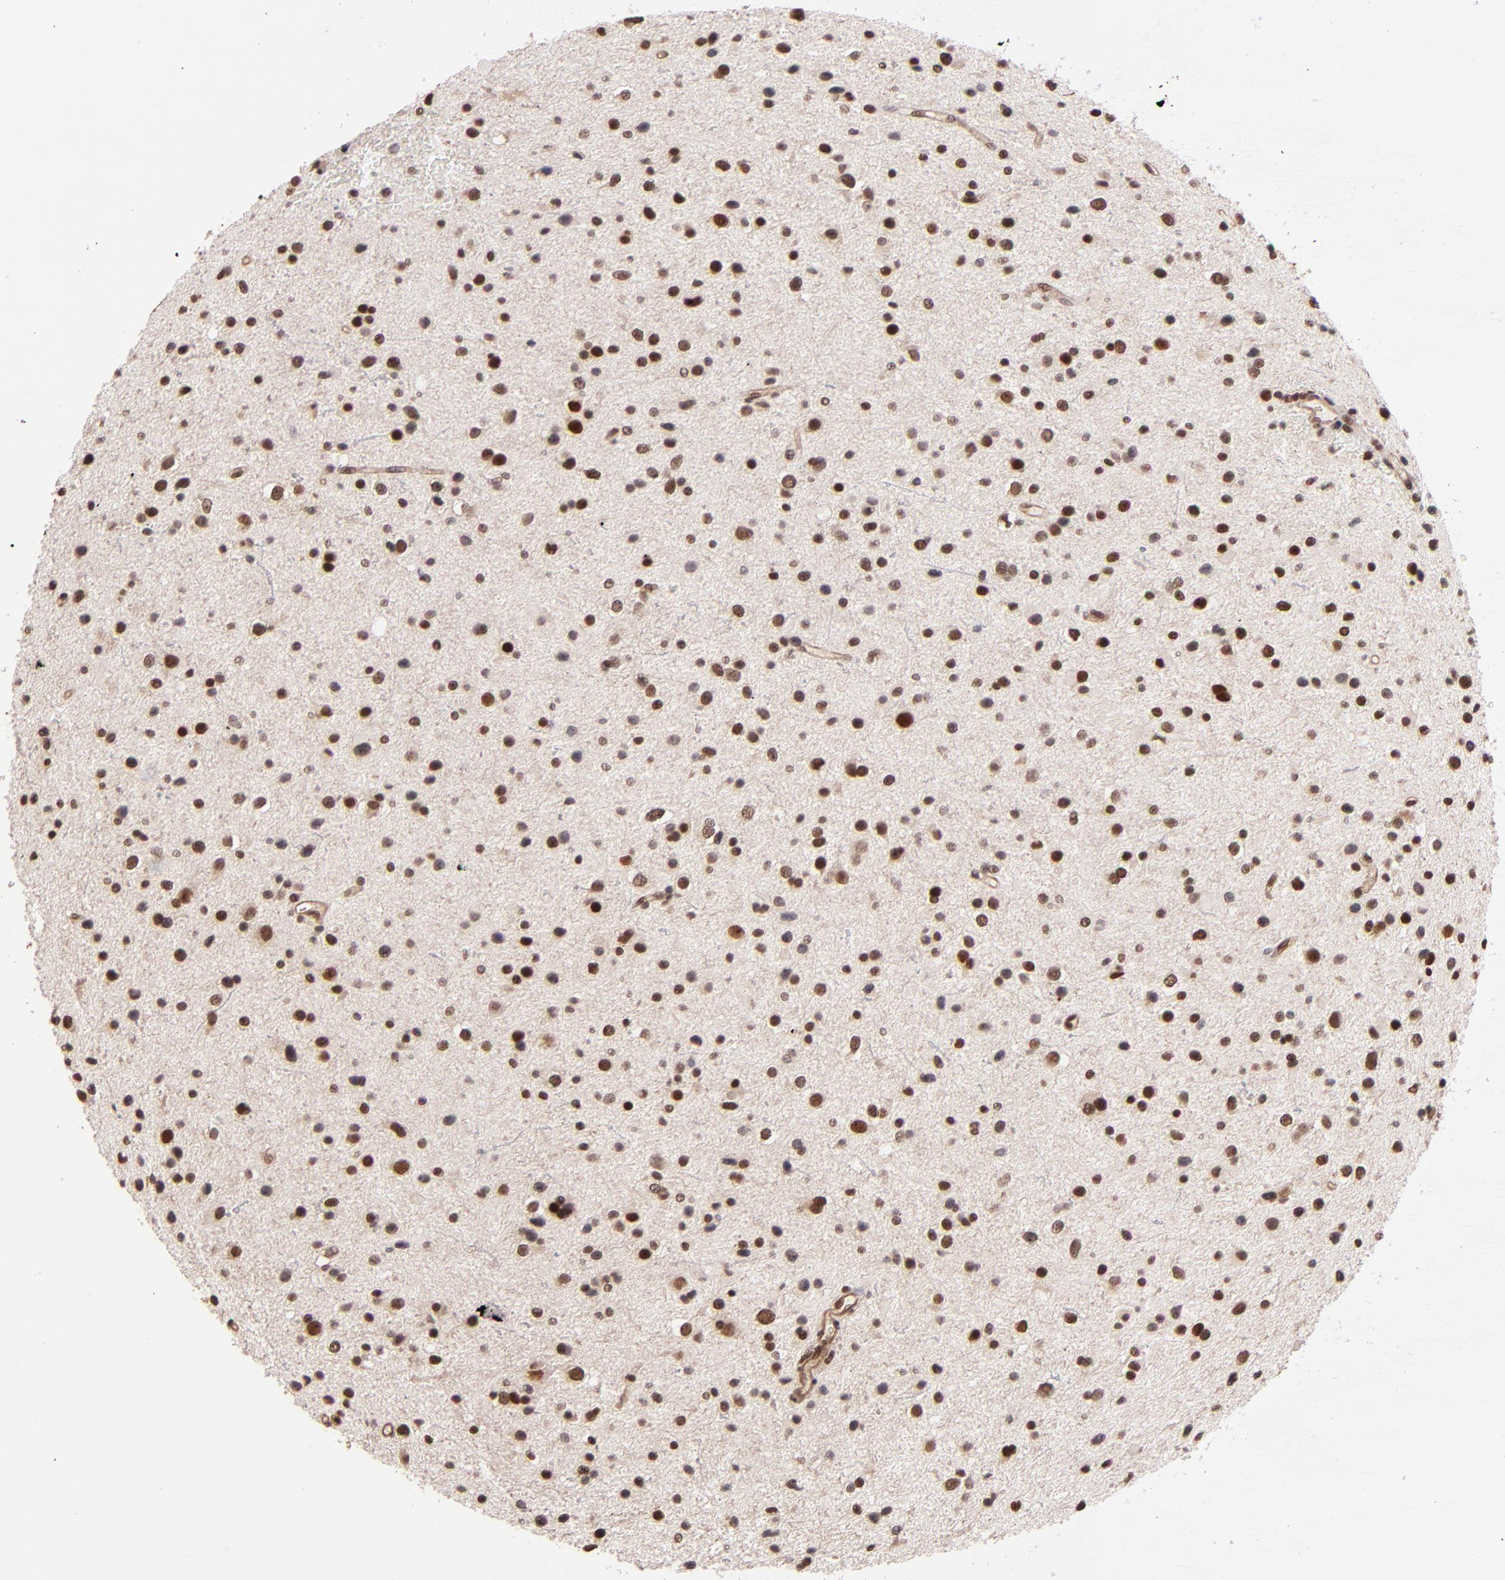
{"staining": {"intensity": "moderate", "quantity": ">75%", "location": "nuclear"}, "tissue": "glioma", "cell_type": "Tumor cells", "image_type": "cancer", "snomed": [{"axis": "morphology", "description": "Glioma, malignant, Low grade"}, {"axis": "topography", "description": "Brain"}], "caption": "Brown immunohistochemical staining in glioma displays moderate nuclear positivity in approximately >75% of tumor cells.", "gene": "TERF2", "patient": {"sex": "female", "age": 32}}